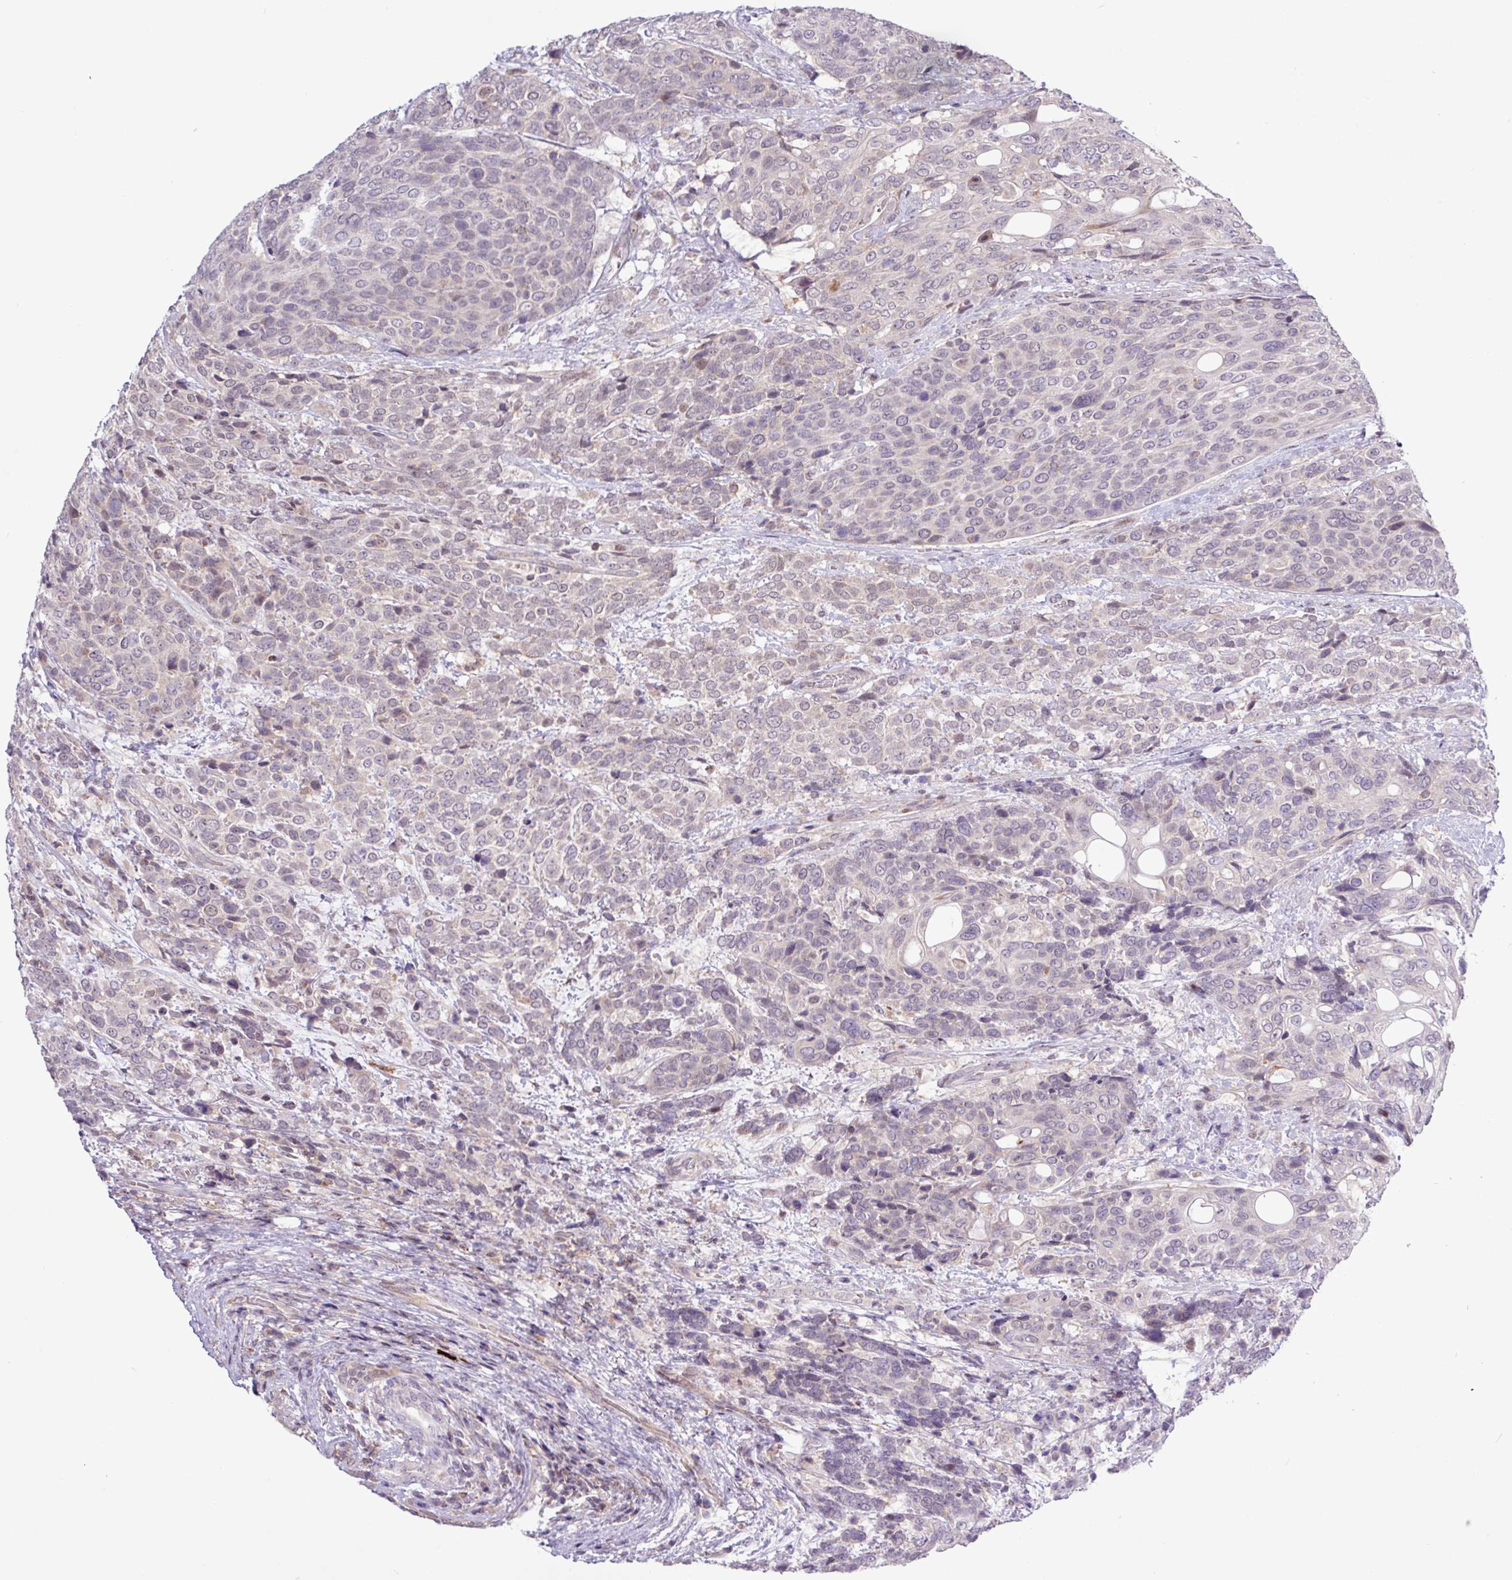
{"staining": {"intensity": "moderate", "quantity": "<25%", "location": "cytoplasmic/membranous"}, "tissue": "urothelial cancer", "cell_type": "Tumor cells", "image_type": "cancer", "snomed": [{"axis": "morphology", "description": "Urothelial carcinoma, High grade"}, {"axis": "topography", "description": "Urinary bladder"}], "caption": "IHC (DAB) staining of urothelial cancer displays moderate cytoplasmic/membranous protein expression in about <25% of tumor cells.", "gene": "RTL3", "patient": {"sex": "female", "age": 70}}